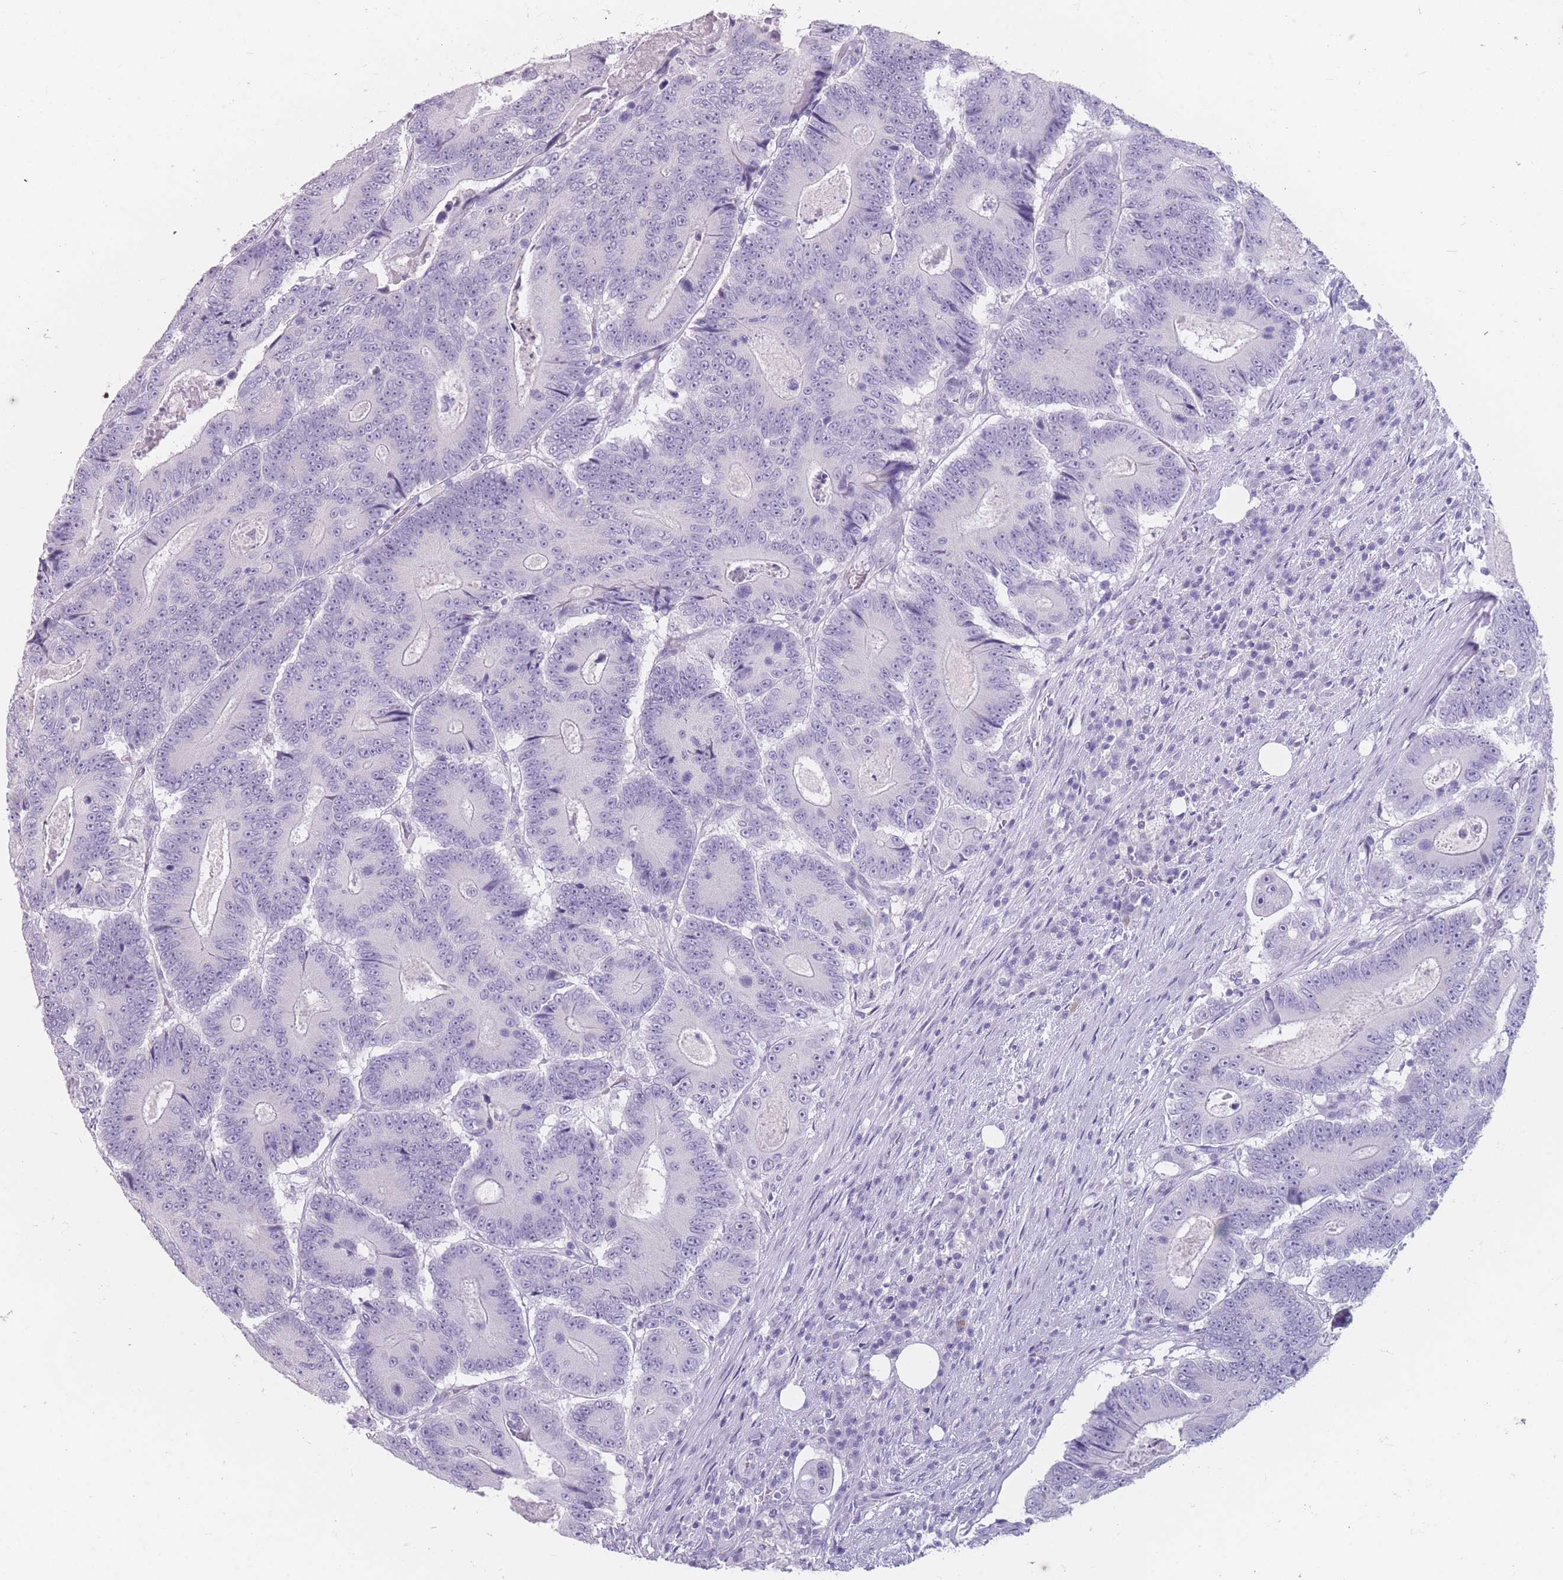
{"staining": {"intensity": "negative", "quantity": "none", "location": "none"}, "tissue": "colorectal cancer", "cell_type": "Tumor cells", "image_type": "cancer", "snomed": [{"axis": "morphology", "description": "Adenocarcinoma, NOS"}, {"axis": "topography", "description": "Colon"}], "caption": "Immunohistochemistry (IHC) of colorectal adenocarcinoma demonstrates no staining in tumor cells.", "gene": "CCNO", "patient": {"sex": "male", "age": 83}}